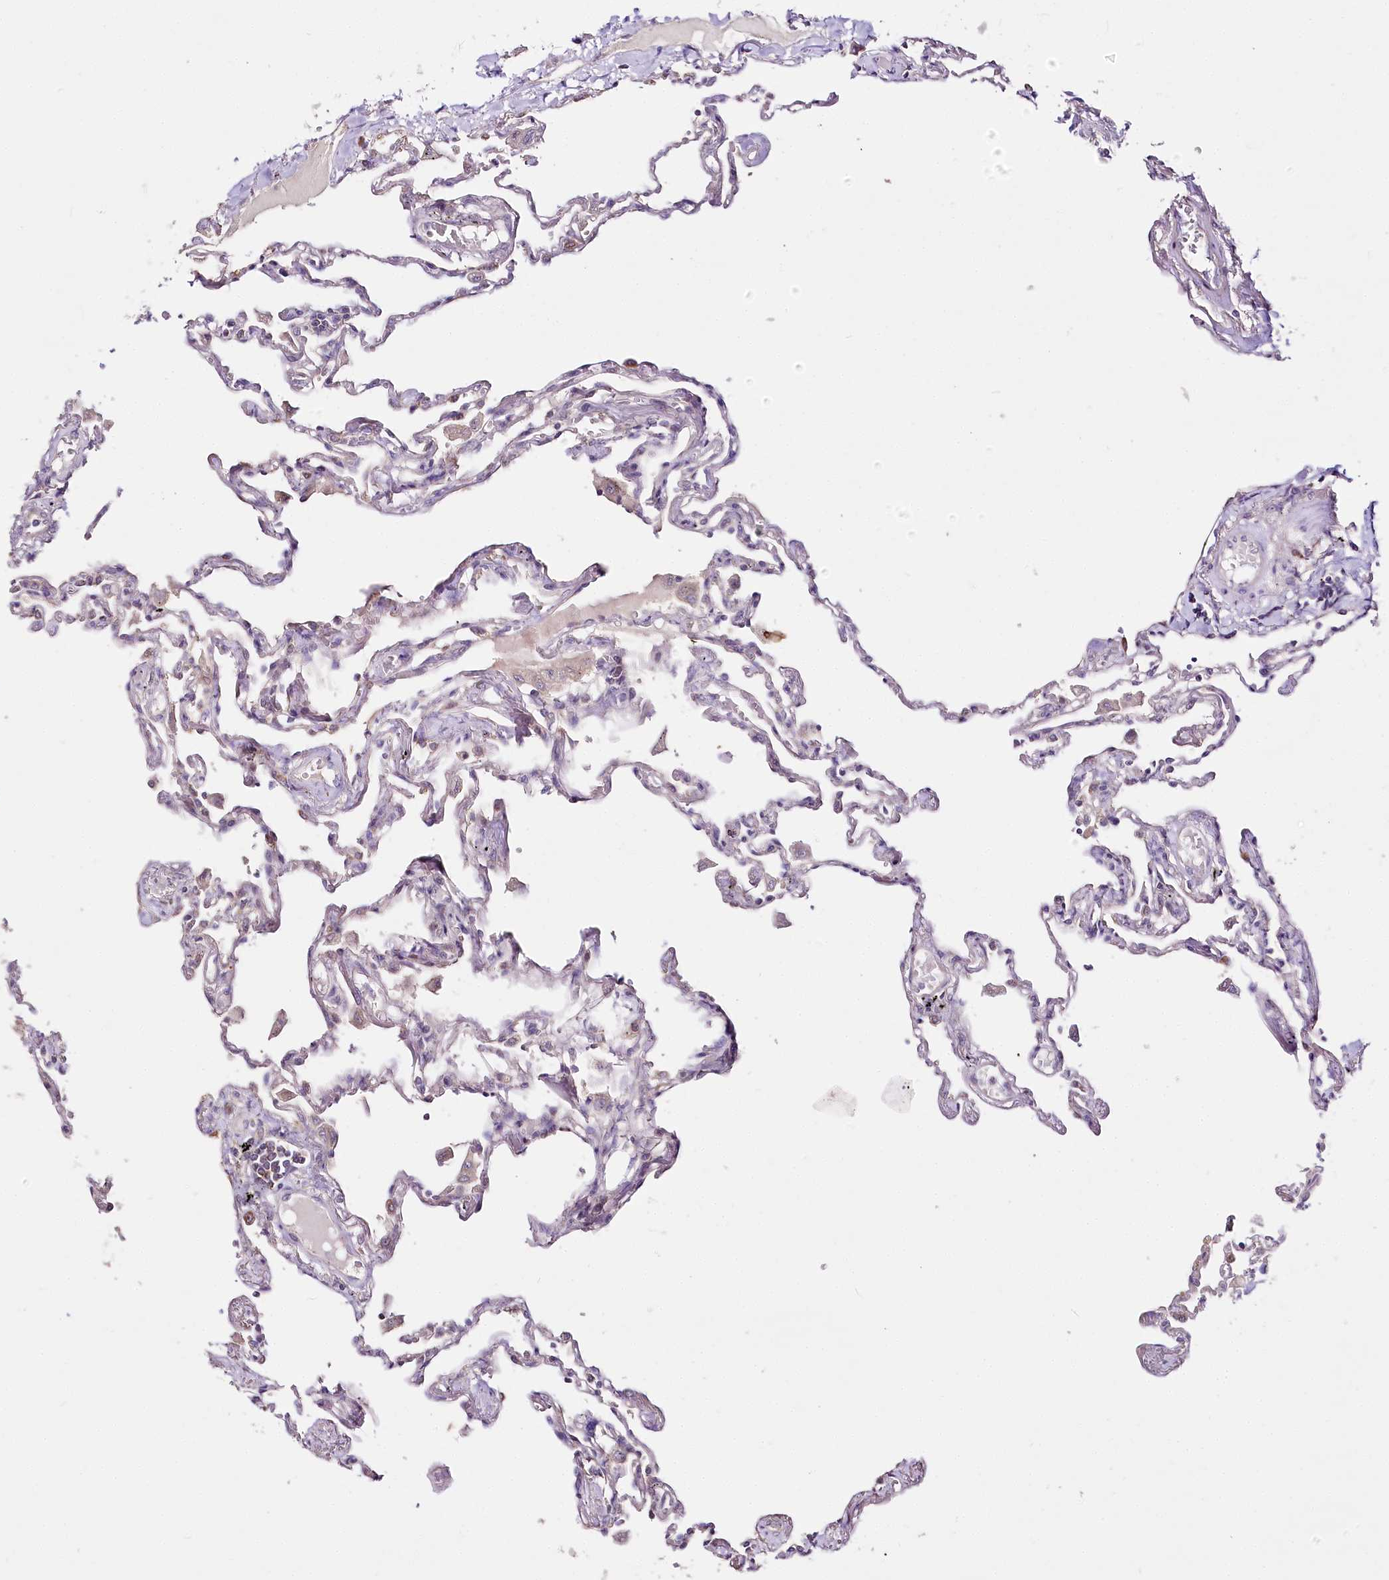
{"staining": {"intensity": "weak", "quantity": "<25%", "location": "cytoplasmic/membranous"}, "tissue": "lung", "cell_type": "Alveolar cells", "image_type": "normal", "snomed": [{"axis": "morphology", "description": "Normal tissue, NOS"}, {"axis": "topography", "description": "Lung"}], "caption": "Immunohistochemistry (IHC) of normal lung exhibits no staining in alveolar cells. Brightfield microscopy of immunohistochemistry (IHC) stained with DAB (brown) and hematoxylin (blue), captured at high magnification.", "gene": "ZNF226", "patient": {"sex": "female", "age": 67}}